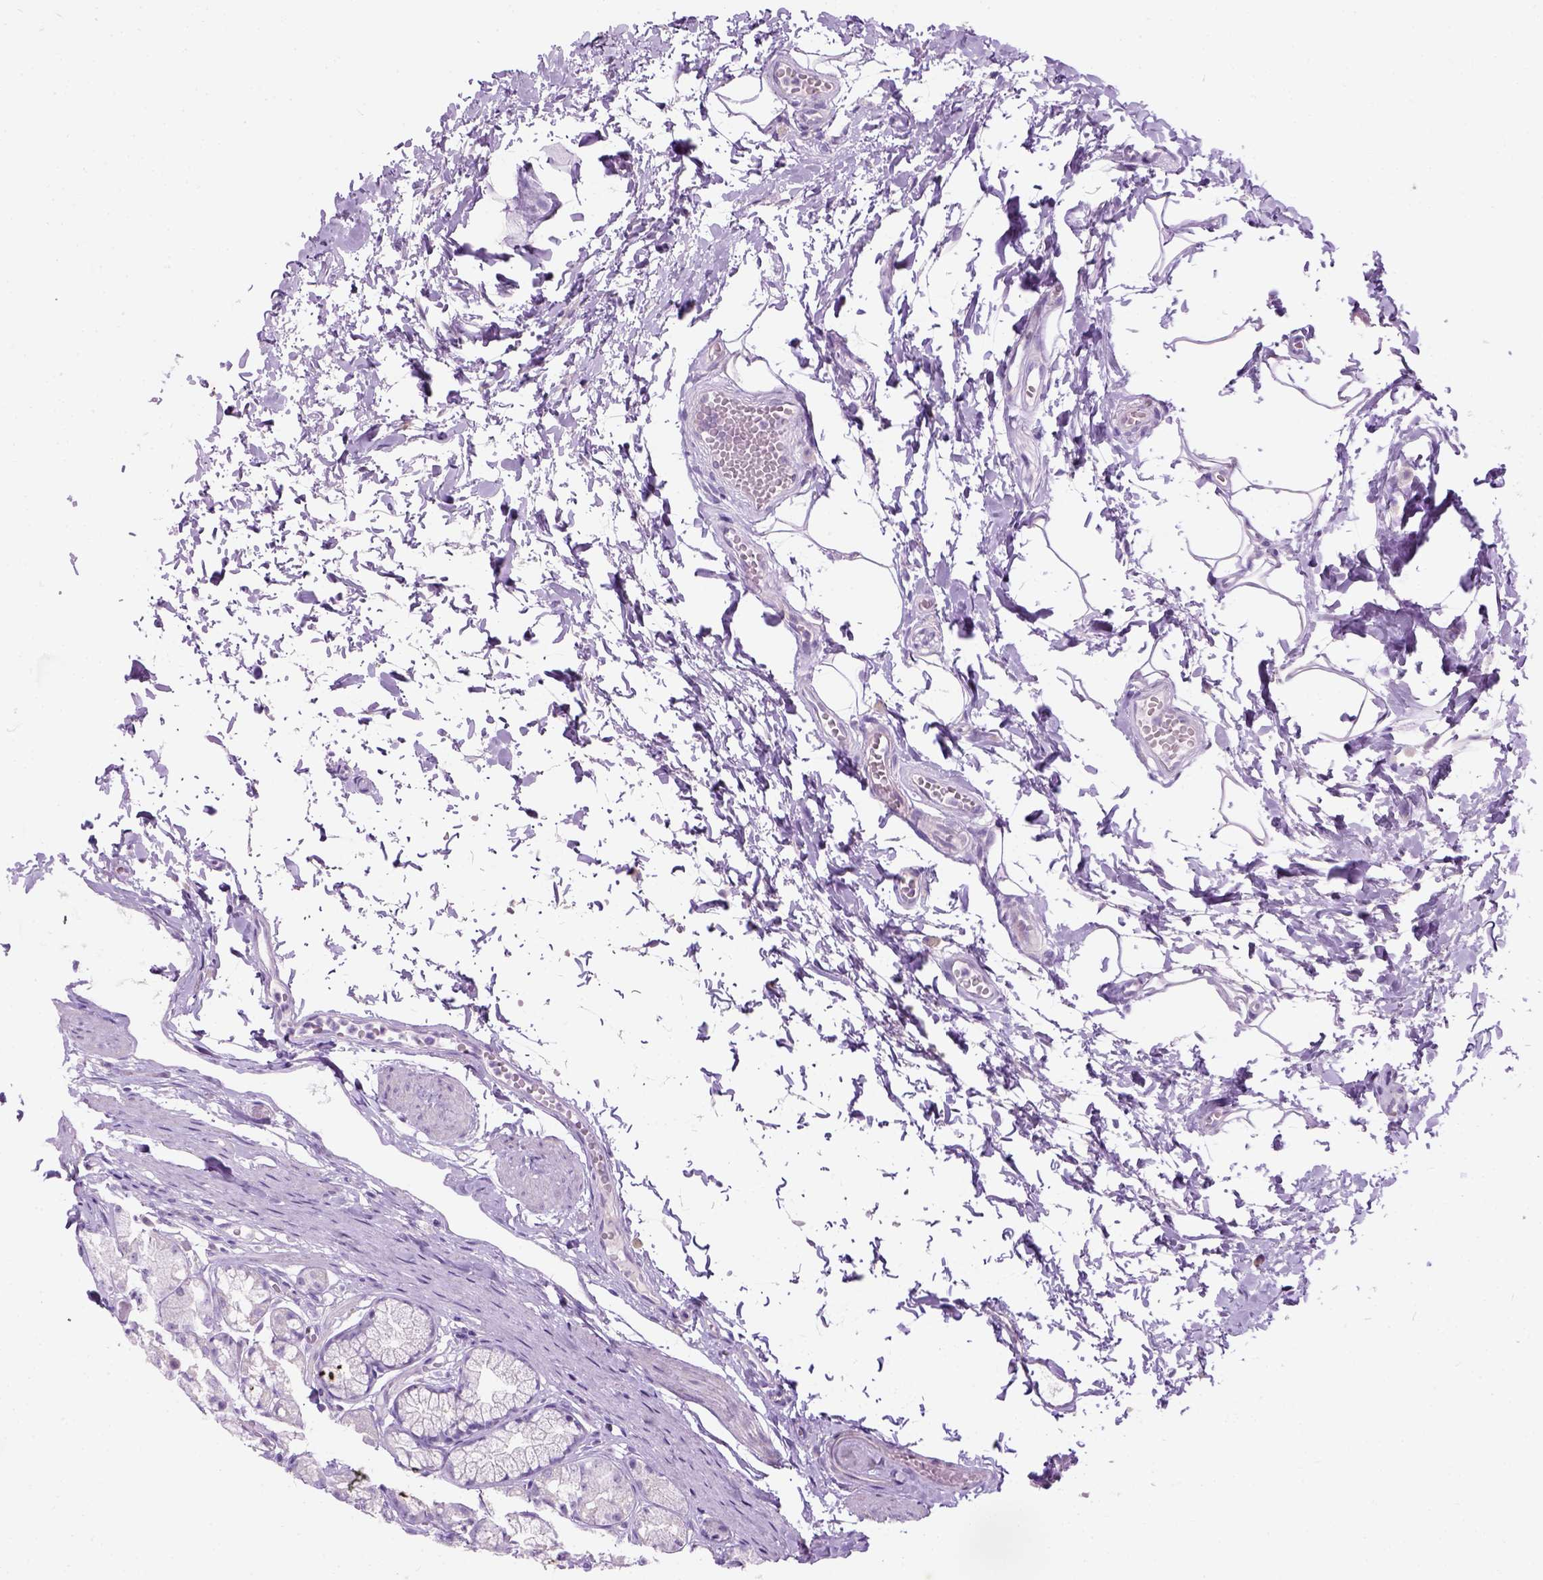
{"staining": {"intensity": "negative", "quantity": "none", "location": "none"}, "tissue": "stomach", "cell_type": "Glandular cells", "image_type": "normal", "snomed": [{"axis": "morphology", "description": "Normal tissue, NOS"}, {"axis": "topography", "description": "Stomach"}], "caption": "The IHC image has no significant staining in glandular cells of stomach. The staining was performed using DAB to visualize the protein expression in brown, while the nuclei were stained in blue with hematoxylin (Magnification: 20x).", "gene": "GABRB2", "patient": {"sex": "male", "age": 70}}